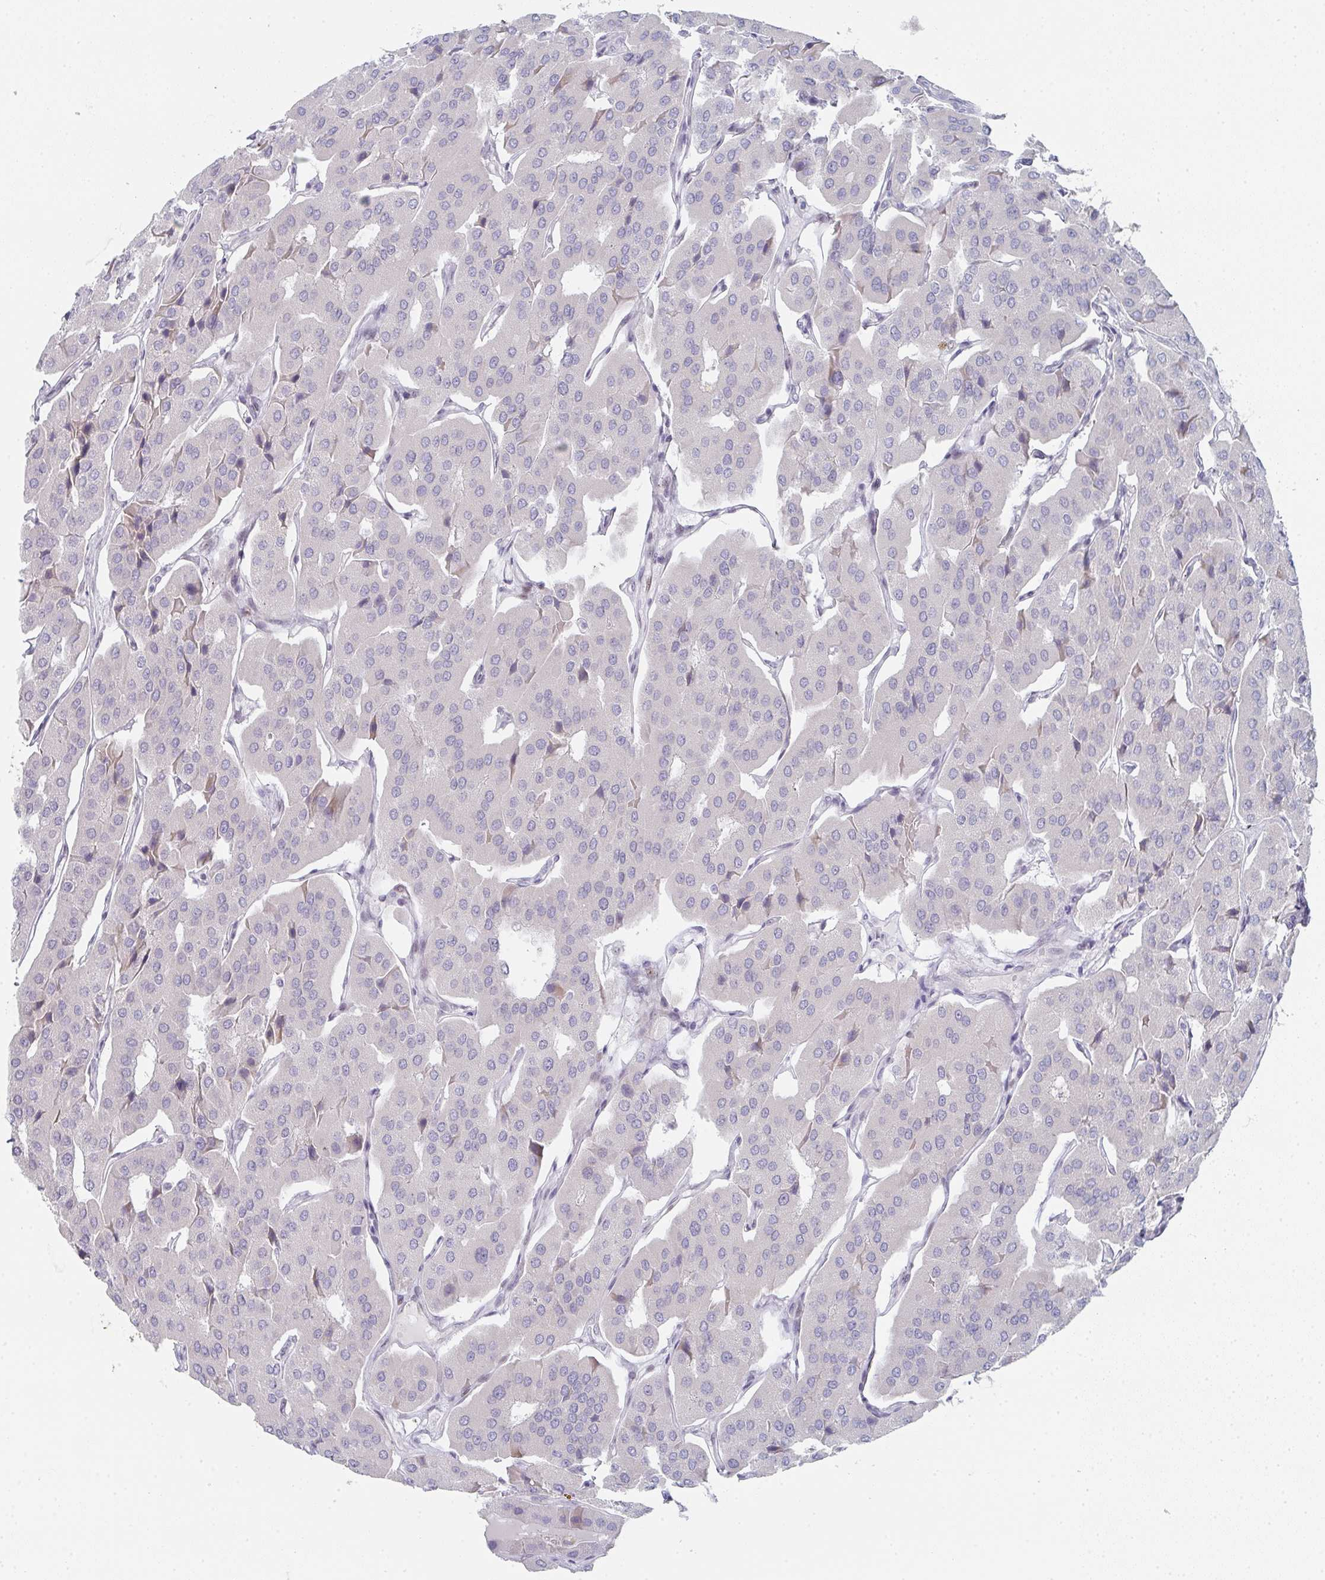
{"staining": {"intensity": "negative", "quantity": "none", "location": "none"}, "tissue": "parathyroid gland", "cell_type": "Glandular cells", "image_type": "normal", "snomed": [{"axis": "morphology", "description": "Normal tissue, NOS"}, {"axis": "morphology", "description": "Adenoma, NOS"}, {"axis": "topography", "description": "Parathyroid gland"}], "caption": "This histopathology image is of benign parathyroid gland stained with immunohistochemistry (IHC) to label a protein in brown with the nuclei are counter-stained blue. There is no staining in glandular cells. (DAB (3,3'-diaminobenzidine) immunohistochemistry with hematoxylin counter stain).", "gene": "POU2AF2", "patient": {"sex": "female", "age": 86}}